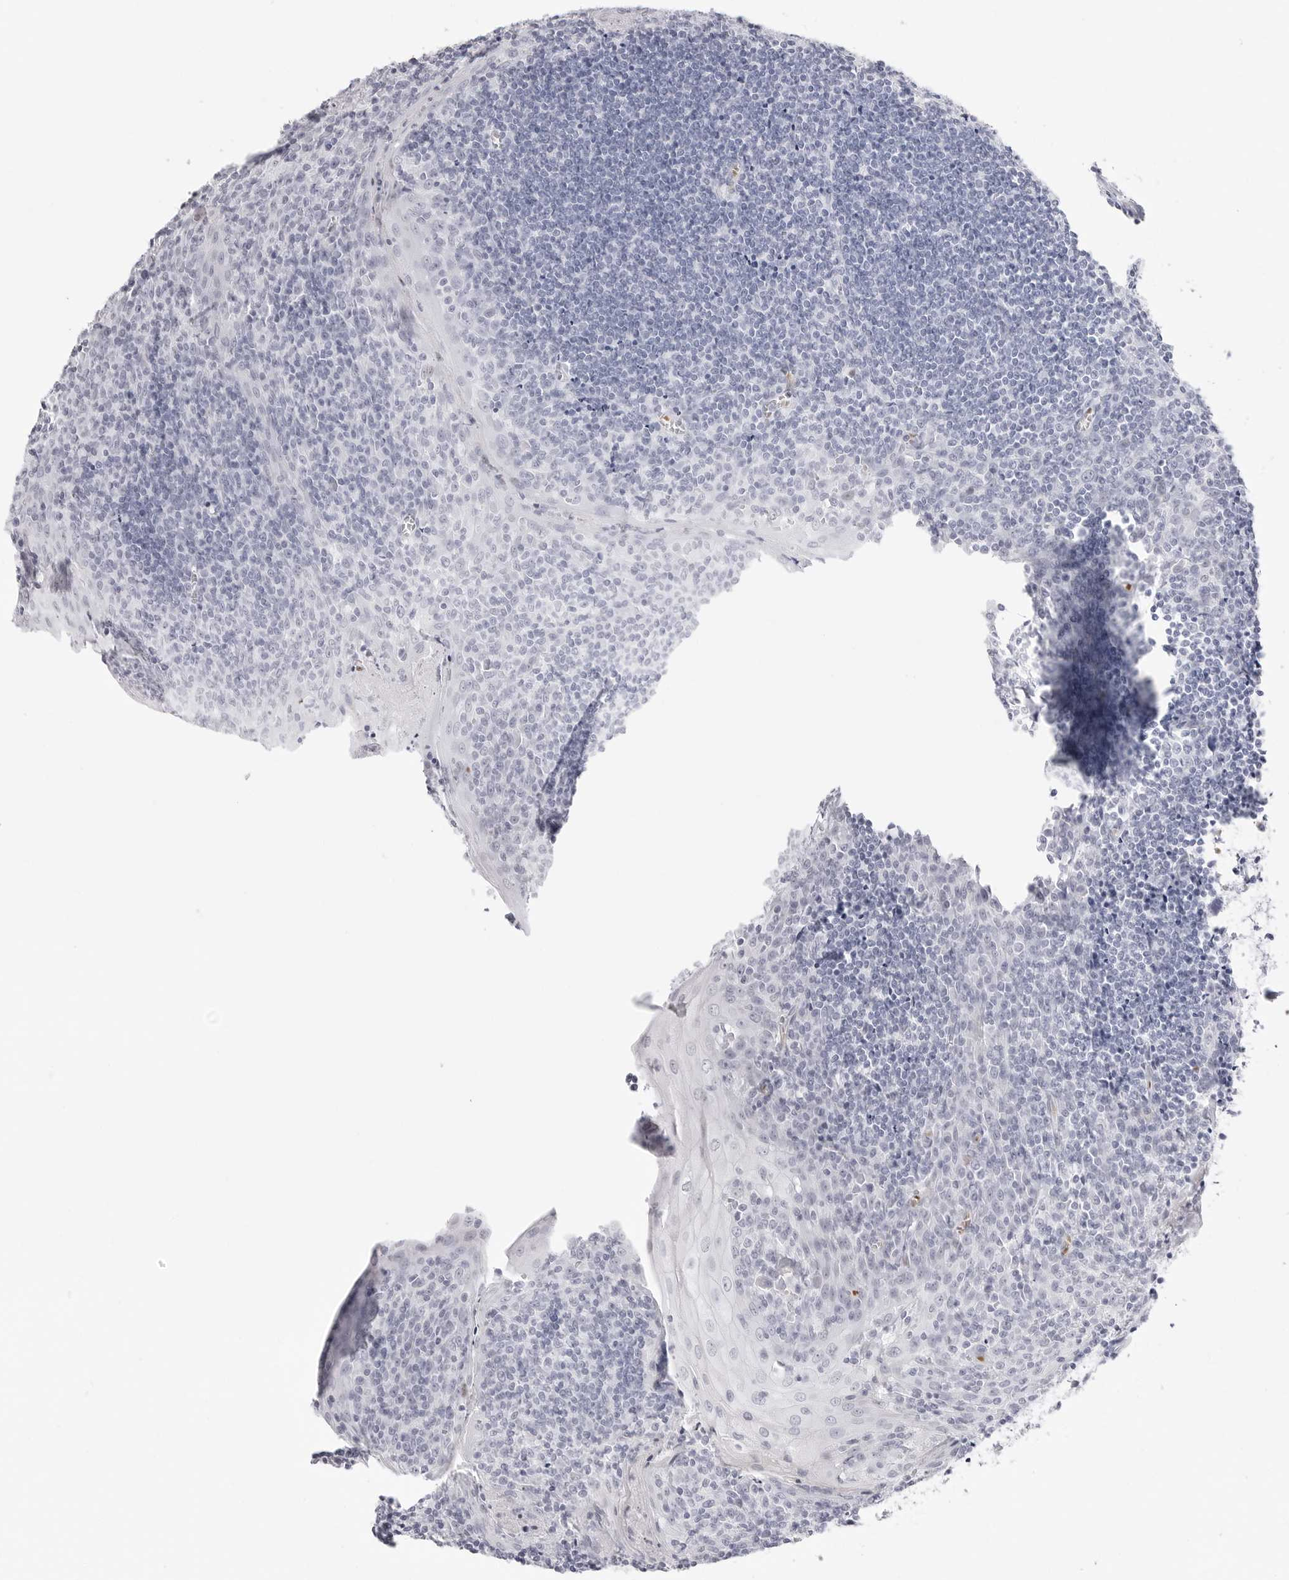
{"staining": {"intensity": "negative", "quantity": "none", "location": "none"}, "tissue": "tonsil", "cell_type": "Germinal center cells", "image_type": "normal", "snomed": [{"axis": "morphology", "description": "Normal tissue, NOS"}, {"axis": "topography", "description": "Tonsil"}], "caption": "Immunohistochemistry (IHC) micrograph of normal tonsil: human tonsil stained with DAB (3,3'-diaminobenzidine) demonstrates no significant protein staining in germinal center cells. (Stains: DAB (3,3'-diaminobenzidine) immunohistochemistry (IHC) with hematoxylin counter stain, Microscopy: brightfield microscopy at high magnification).", "gene": "TSSK1B", "patient": {"sex": "male", "age": 27}}